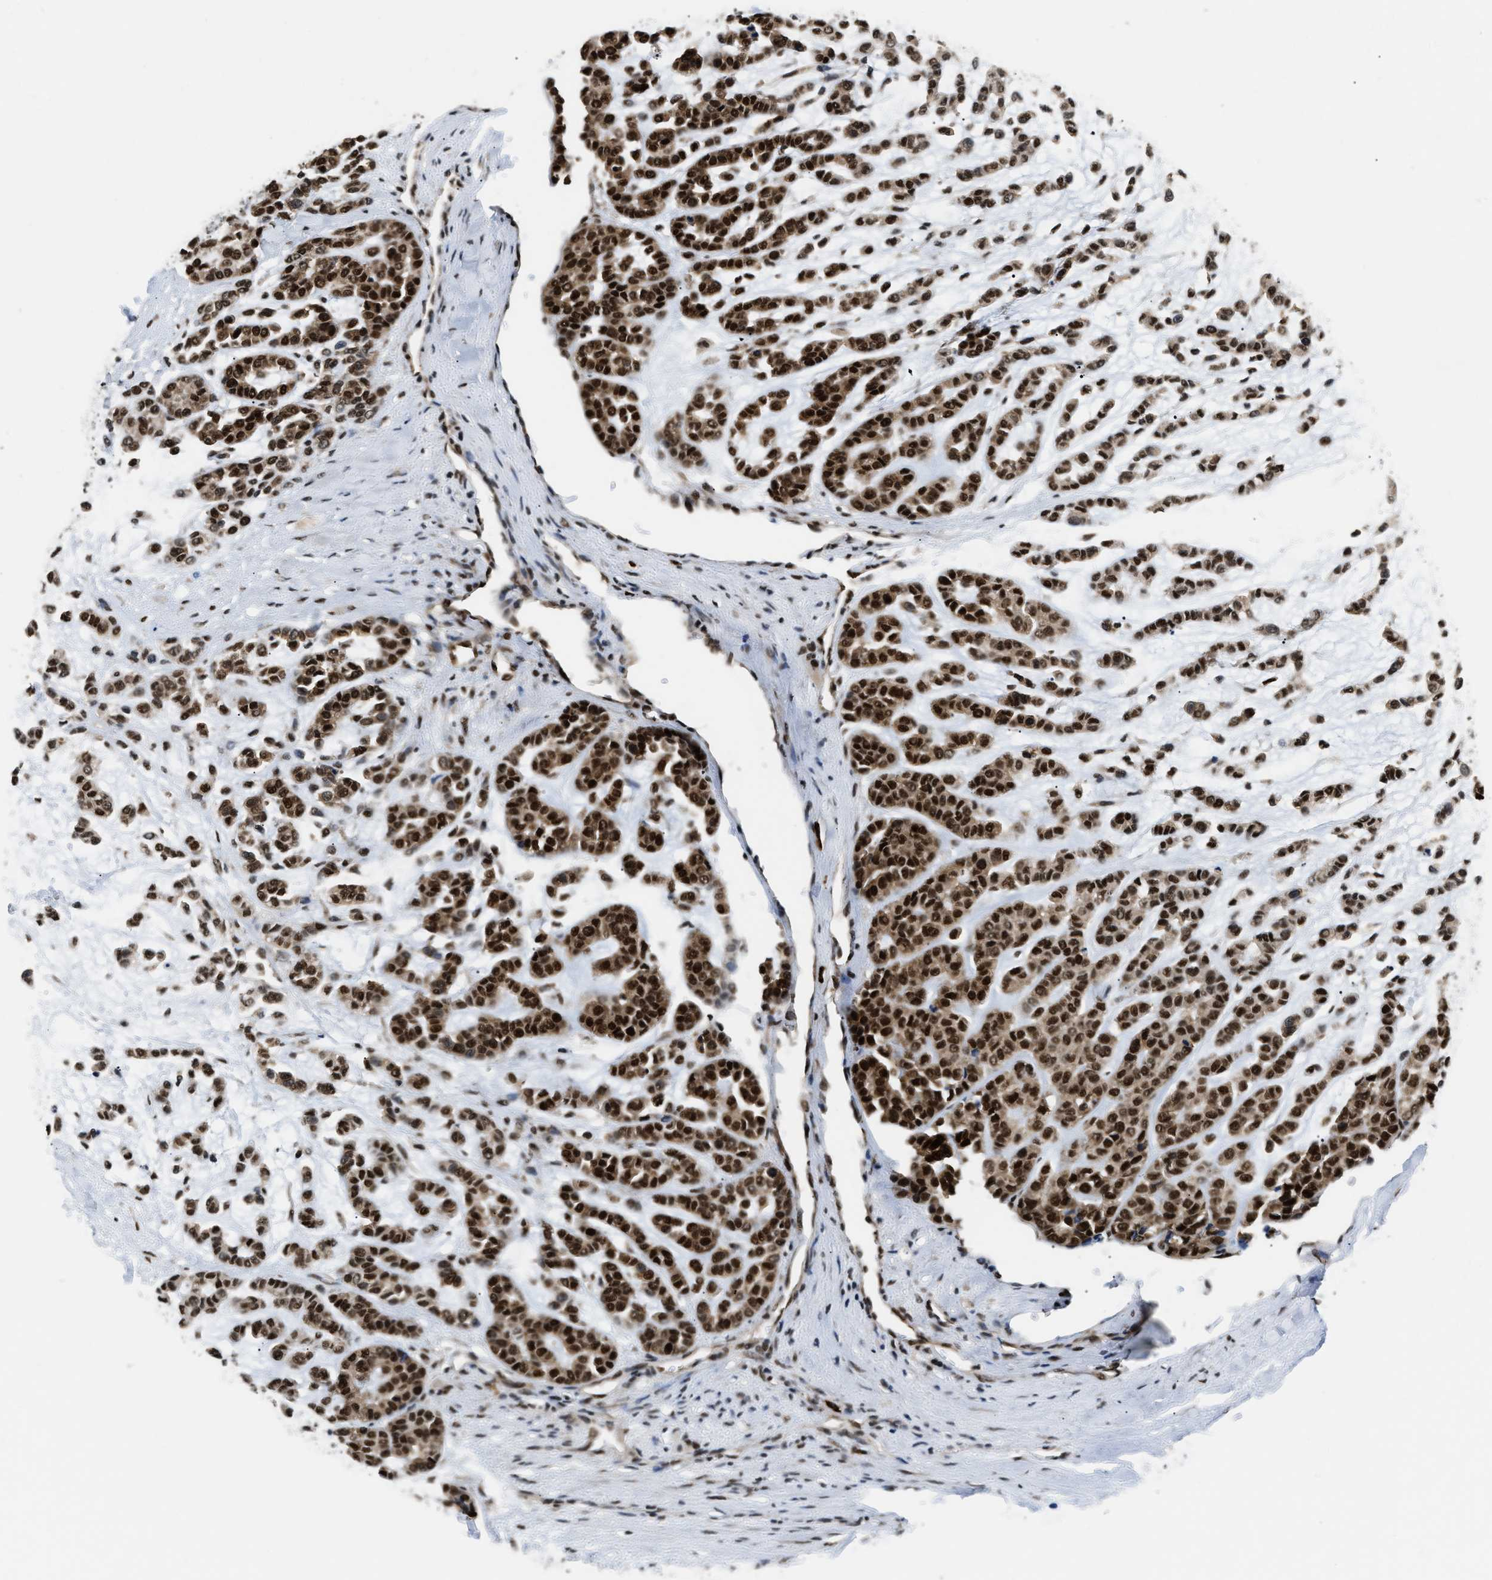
{"staining": {"intensity": "strong", "quantity": ">75%", "location": "cytoplasmic/membranous,nuclear"}, "tissue": "head and neck cancer", "cell_type": "Tumor cells", "image_type": "cancer", "snomed": [{"axis": "morphology", "description": "Adenocarcinoma, NOS"}, {"axis": "morphology", "description": "Adenoma, NOS"}, {"axis": "topography", "description": "Head-Neck"}], "caption": "Adenocarcinoma (head and neck) stained with DAB immunohistochemistry (IHC) demonstrates high levels of strong cytoplasmic/membranous and nuclear expression in about >75% of tumor cells.", "gene": "CCNDBP1", "patient": {"sex": "female", "age": 55}}